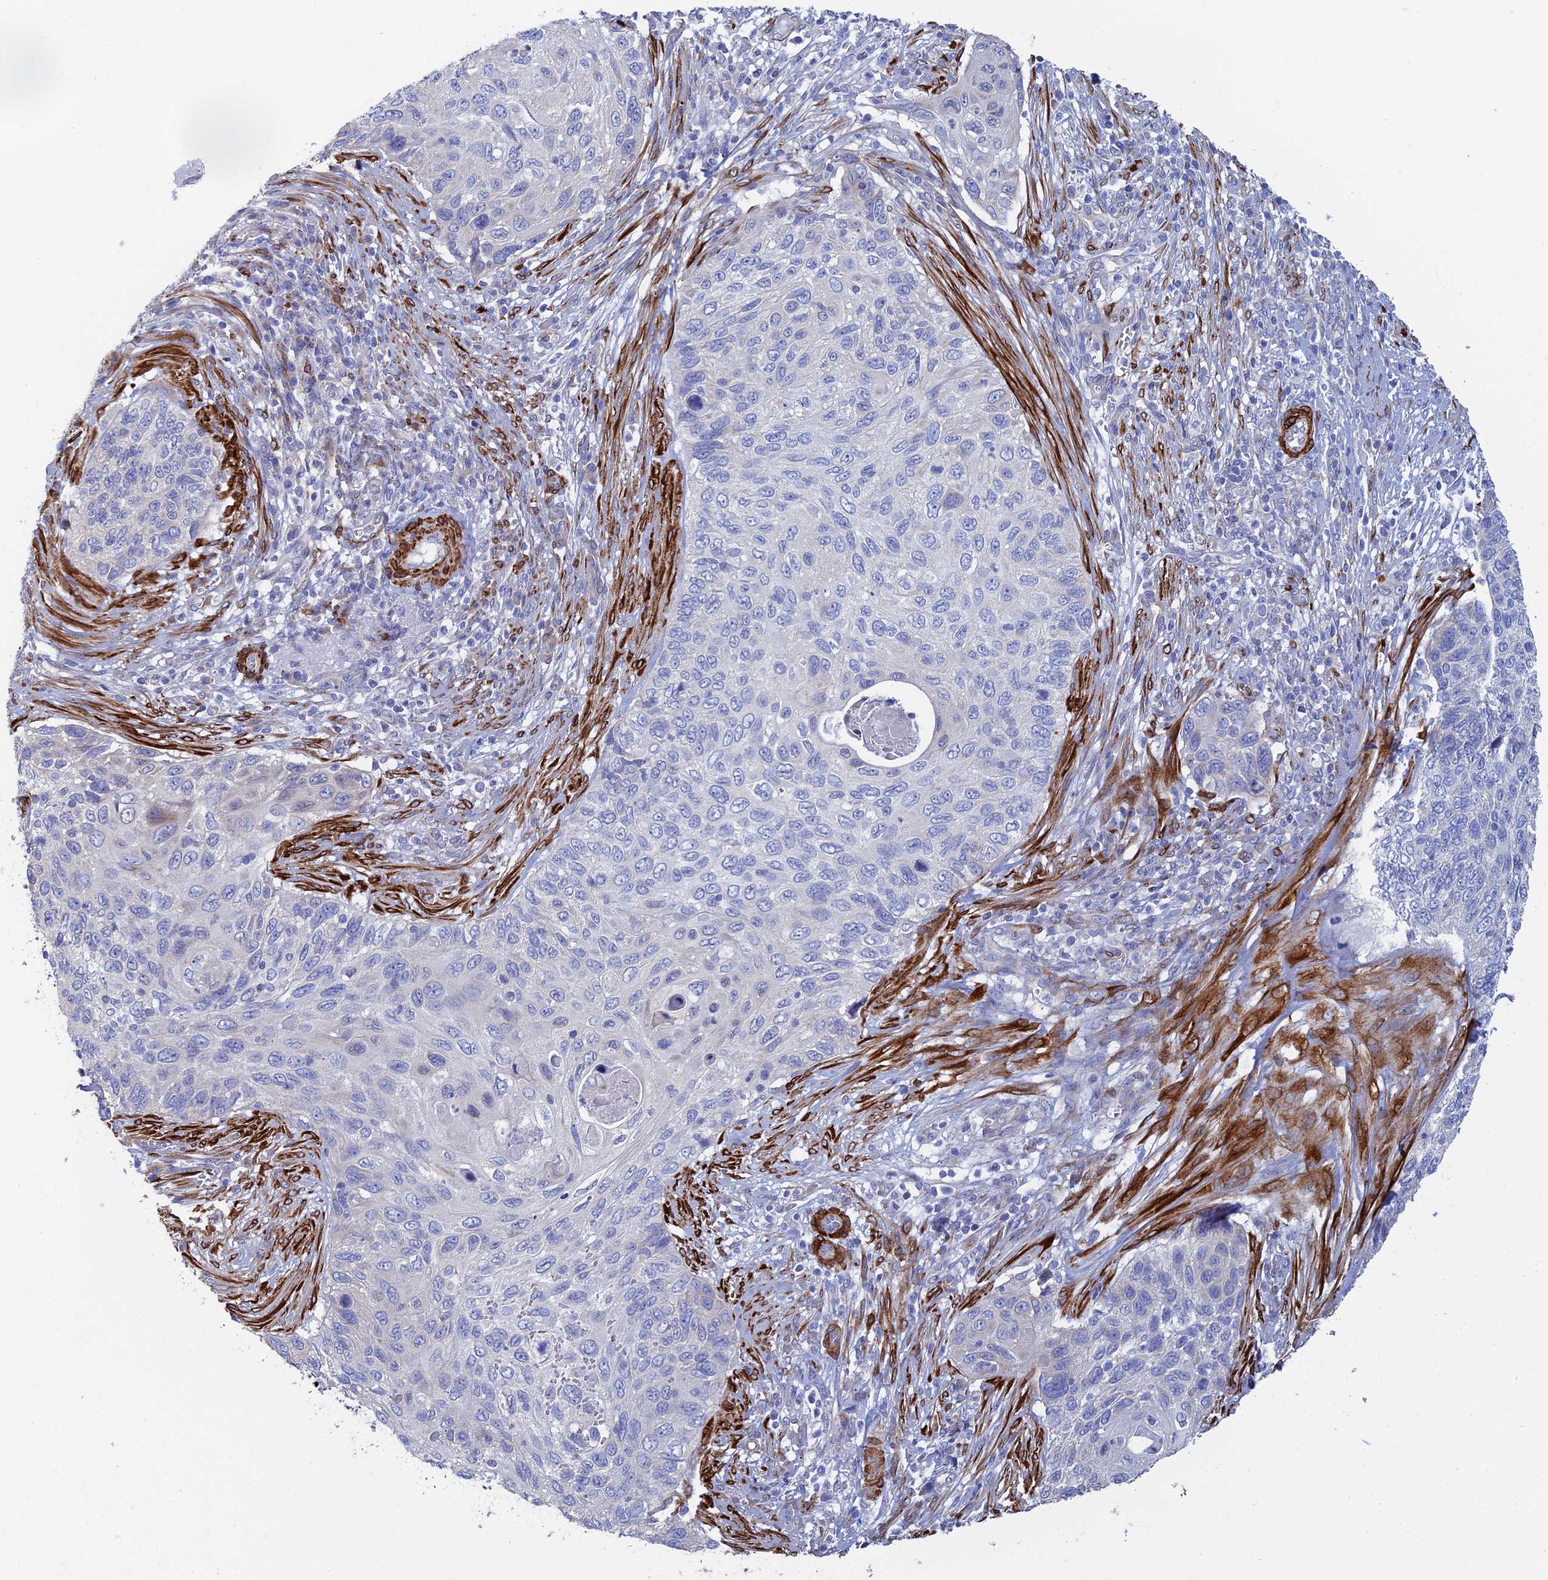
{"staining": {"intensity": "negative", "quantity": "none", "location": "none"}, "tissue": "cervical cancer", "cell_type": "Tumor cells", "image_type": "cancer", "snomed": [{"axis": "morphology", "description": "Squamous cell carcinoma, NOS"}, {"axis": "topography", "description": "Cervix"}], "caption": "Immunohistochemical staining of human squamous cell carcinoma (cervical) reveals no significant positivity in tumor cells. (Stains: DAB (3,3'-diaminobenzidine) immunohistochemistry with hematoxylin counter stain, Microscopy: brightfield microscopy at high magnification).", "gene": "PCDHA8", "patient": {"sex": "female", "age": 70}}